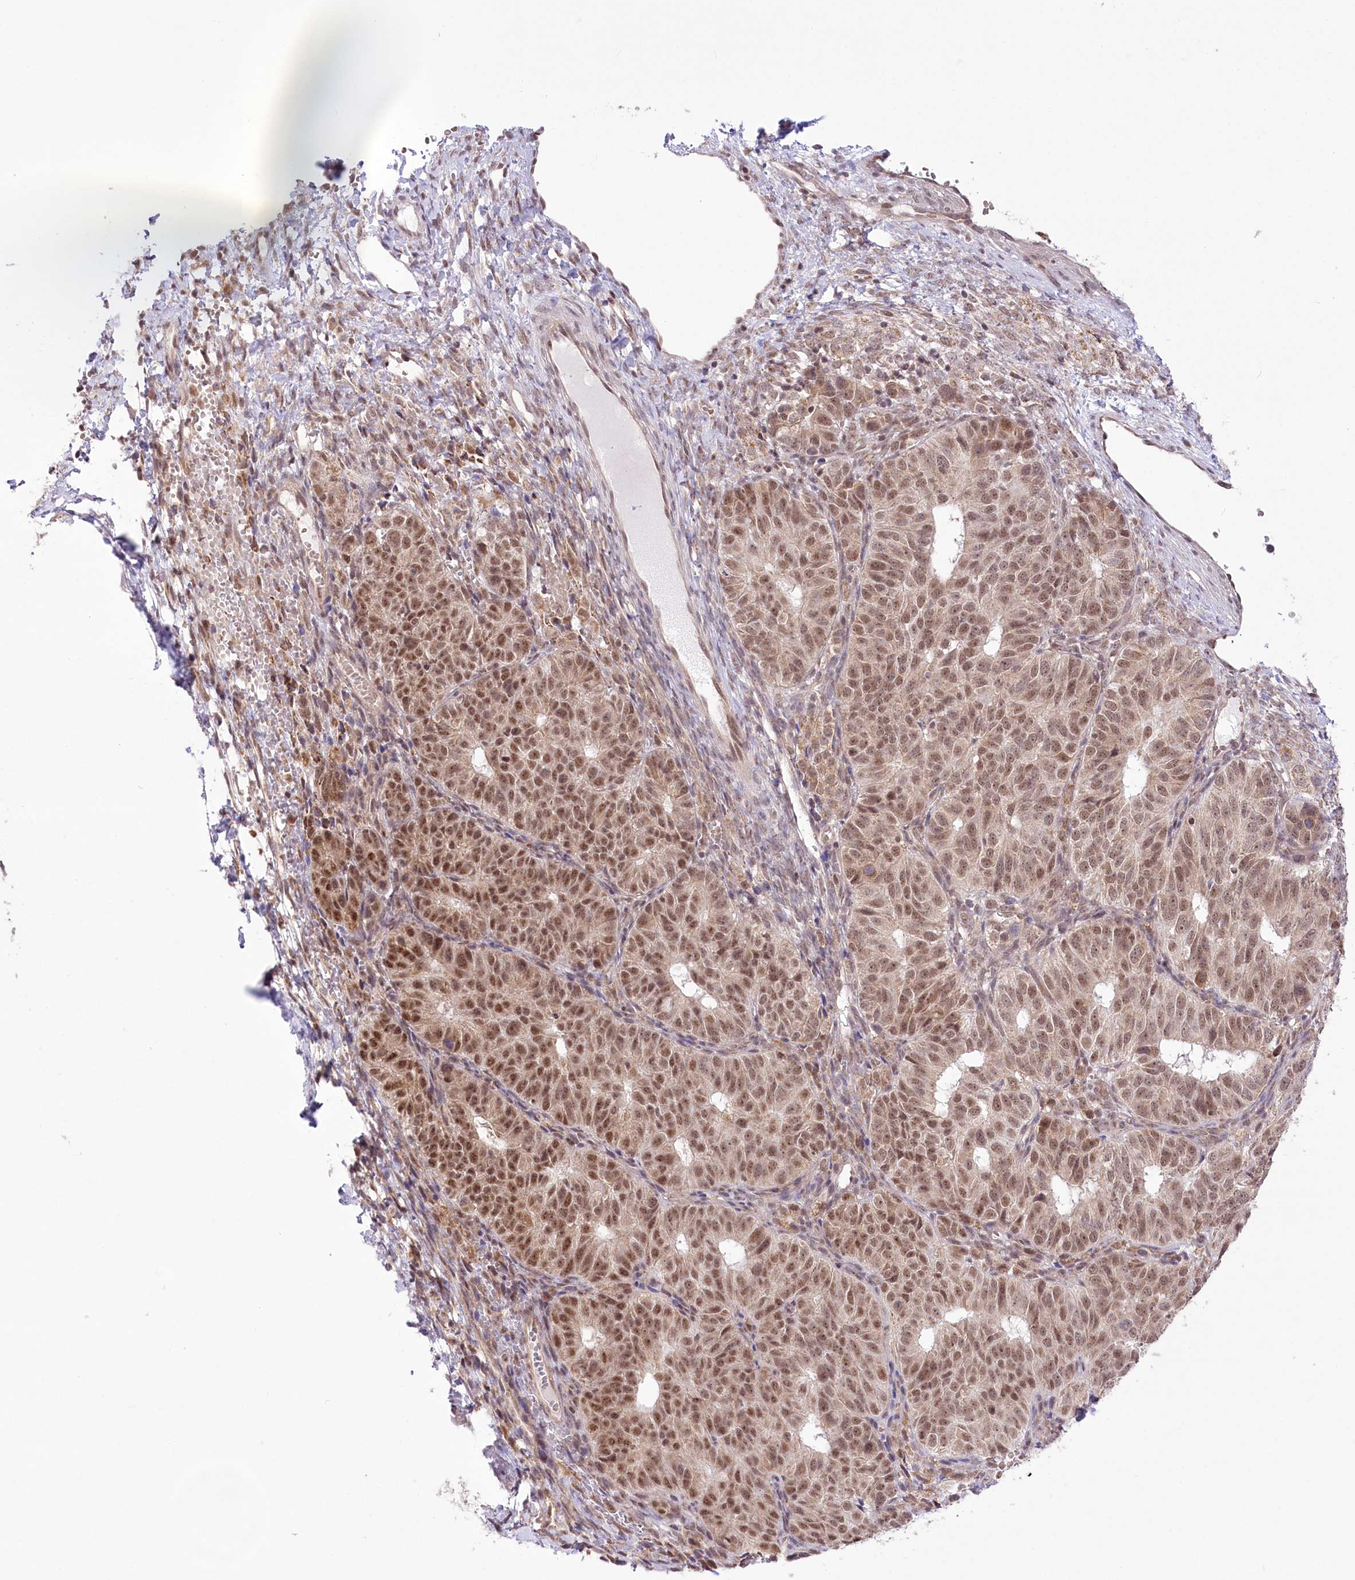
{"staining": {"intensity": "moderate", "quantity": ">75%", "location": "nuclear"}, "tissue": "ovarian cancer", "cell_type": "Tumor cells", "image_type": "cancer", "snomed": [{"axis": "morphology", "description": "Carcinoma, endometroid"}, {"axis": "topography", "description": "Ovary"}], "caption": "Endometroid carcinoma (ovarian) stained with DAB (3,3'-diaminobenzidine) immunohistochemistry shows medium levels of moderate nuclear positivity in about >75% of tumor cells.", "gene": "ZMAT2", "patient": {"sex": "female", "age": 51}}